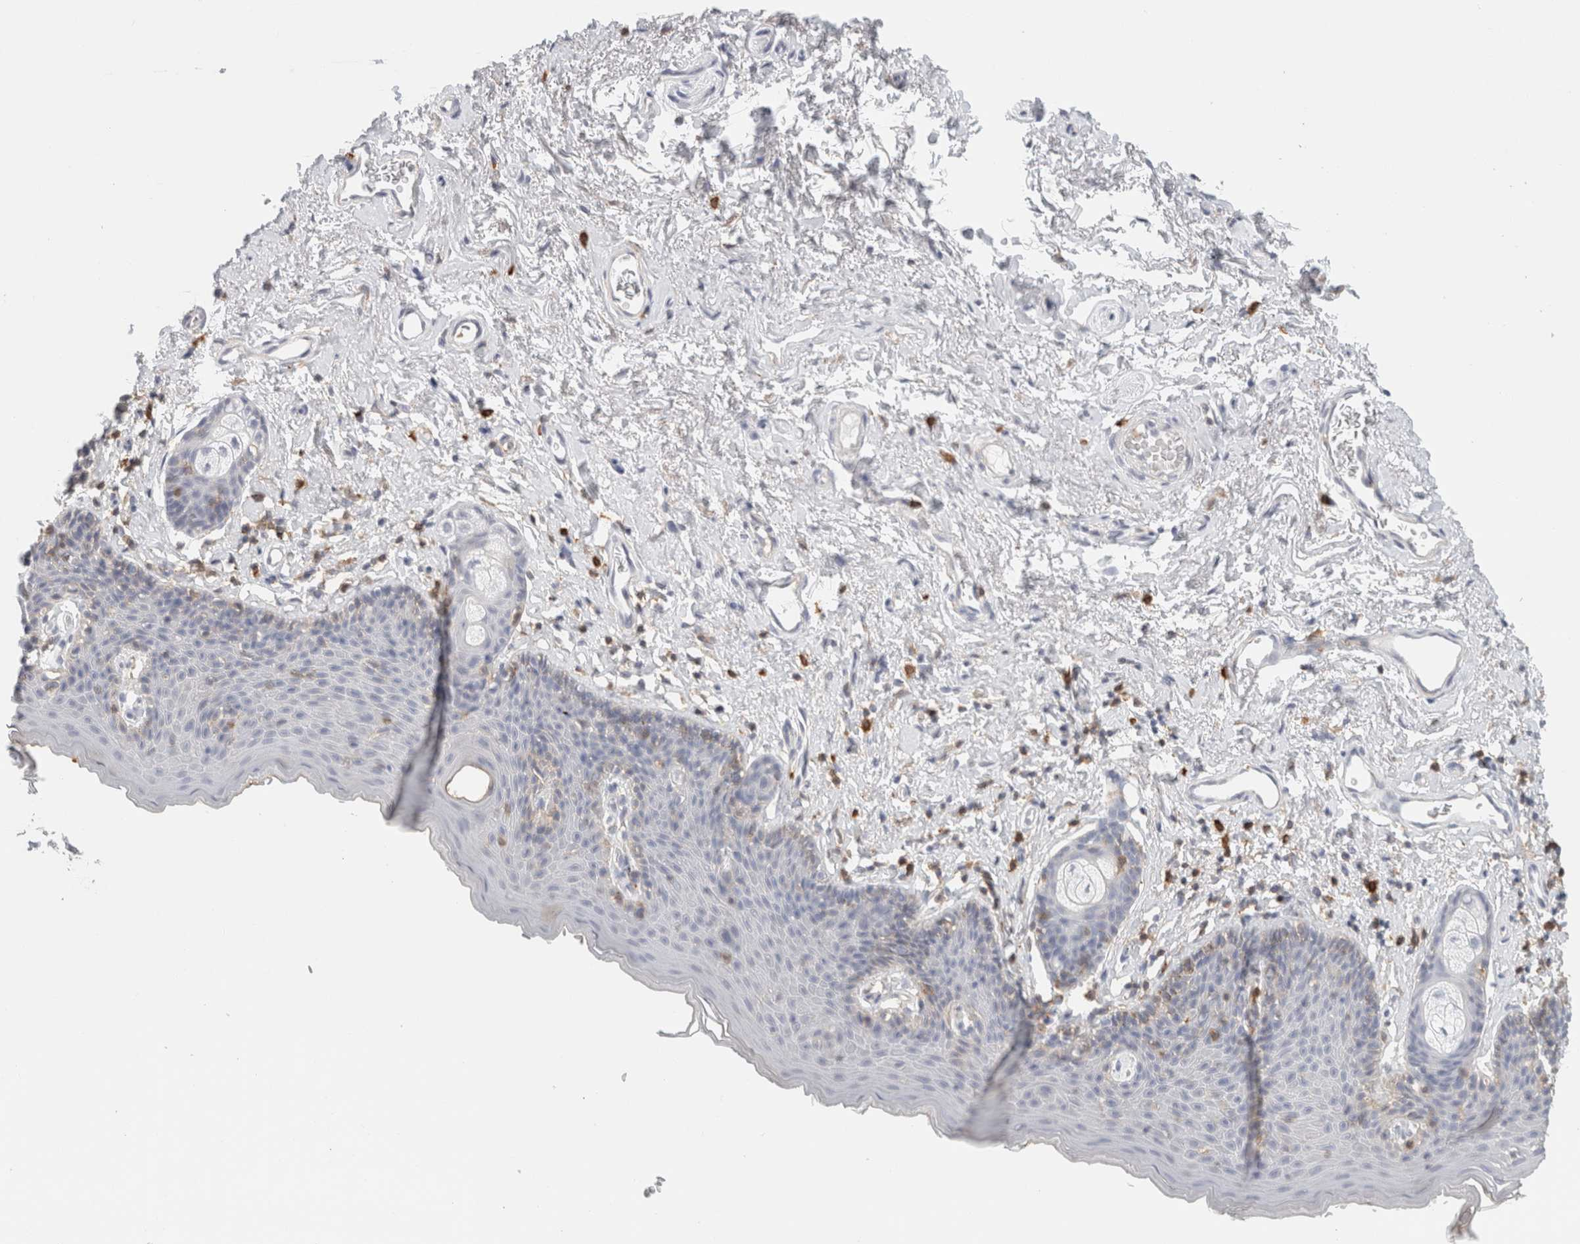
{"staining": {"intensity": "weak", "quantity": "<25%", "location": "cytoplasmic/membranous"}, "tissue": "skin", "cell_type": "Epidermal cells", "image_type": "normal", "snomed": [{"axis": "morphology", "description": "Normal tissue, NOS"}, {"axis": "topography", "description": "Vulva"}], "caption": "Epidermal cells are negative for brown protein staining in normal skin. Nuclei are stained in blue.", "gene": "P2RY2", "patient": {"sex": "female", "age": 66}}